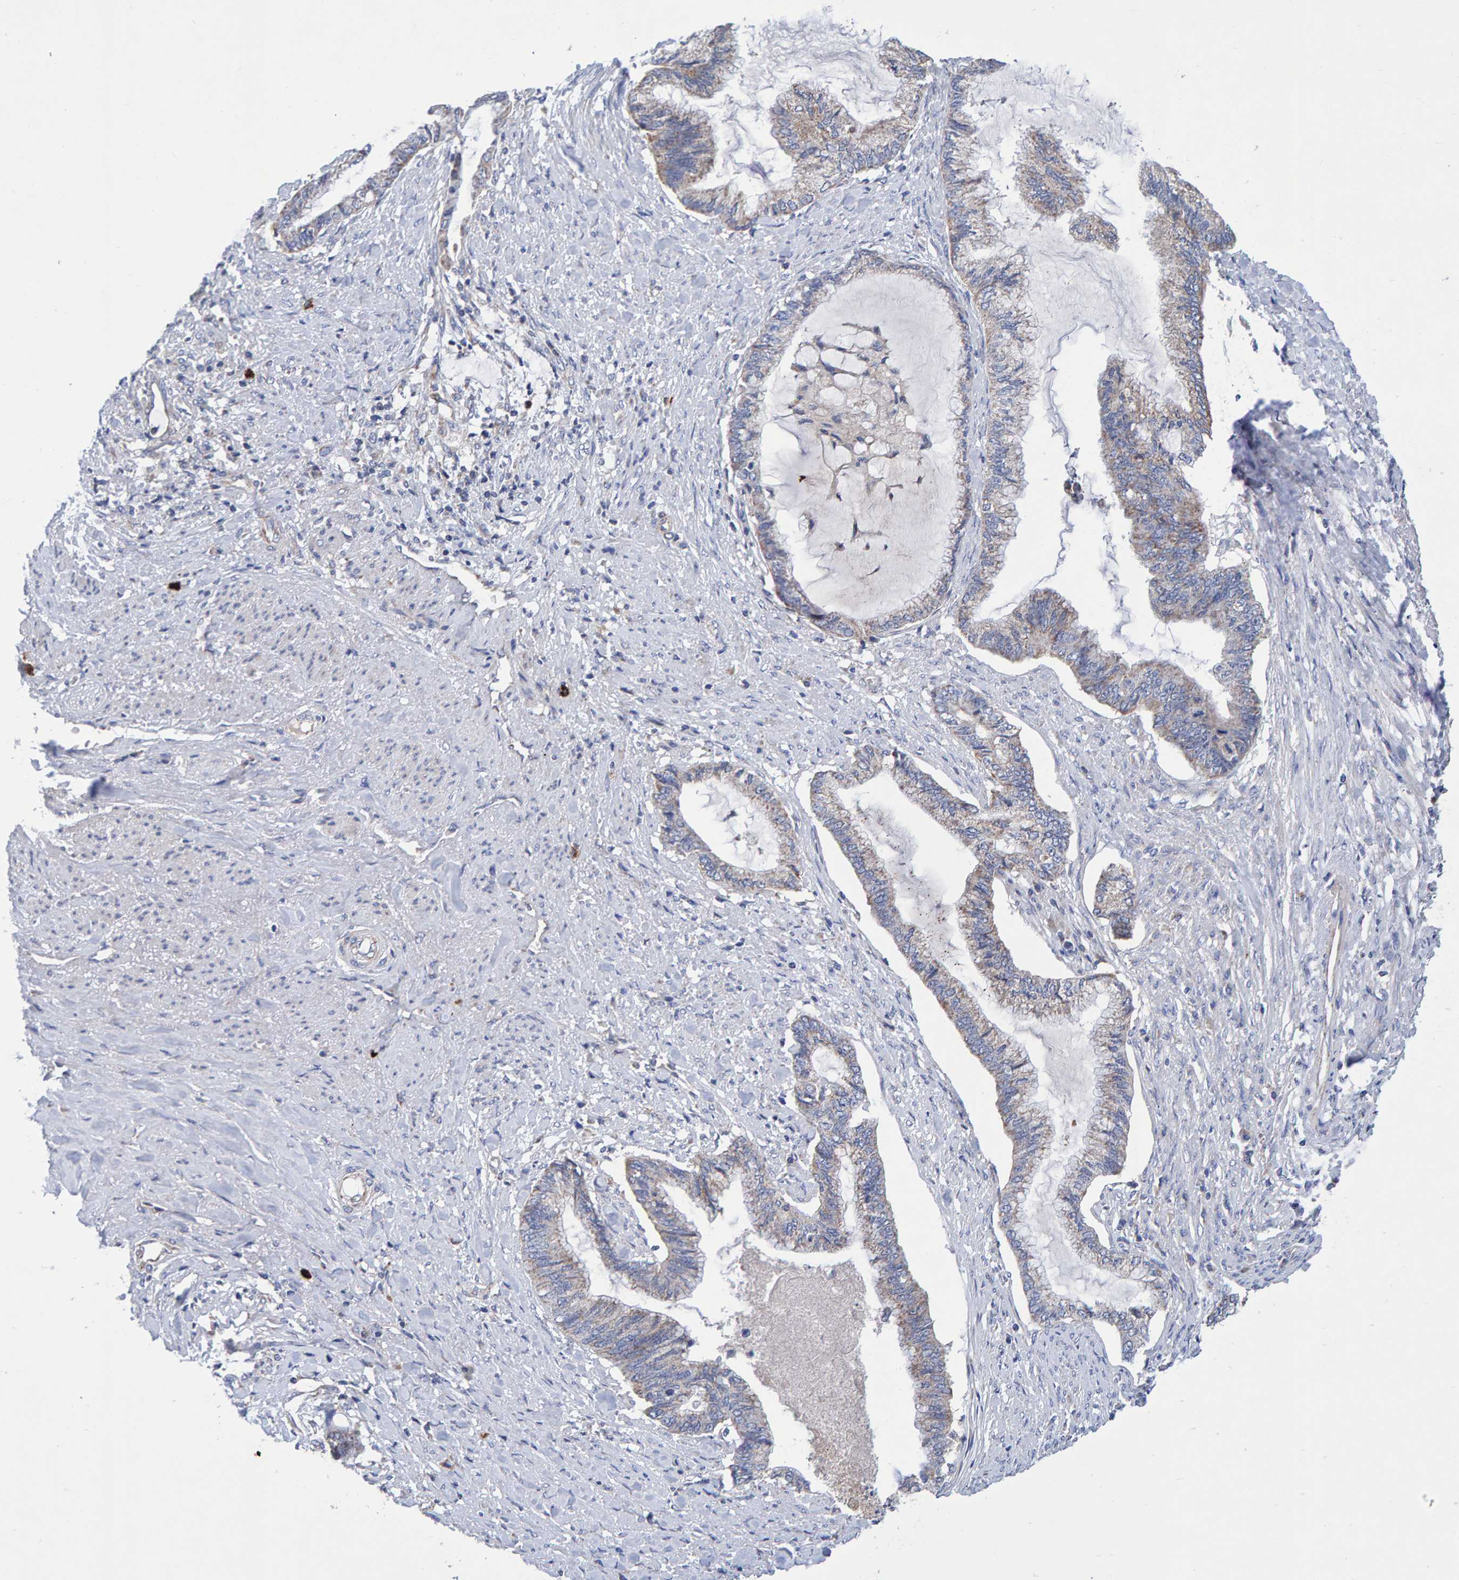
{"staining": {"intensity": "weak", "quantity": "<25%", "location": "cytoplasmic/membranous"}, "tissue": "endometrial cancer", "cell_type": "Tumor cells", "image_type": "cancer", "snomed": [{"axis": "morphology", "description": "Adenocarcinoma, NOS"}, {"axis": "topography", "description": "Endometrium"}], "caption": "This is an immunohistochemistry (IHC) micrograph of endometrial cancer. There is no expression in tumor cells.", "gene": "EFR3A", "patient": {"sex": "female", "age": 86}}